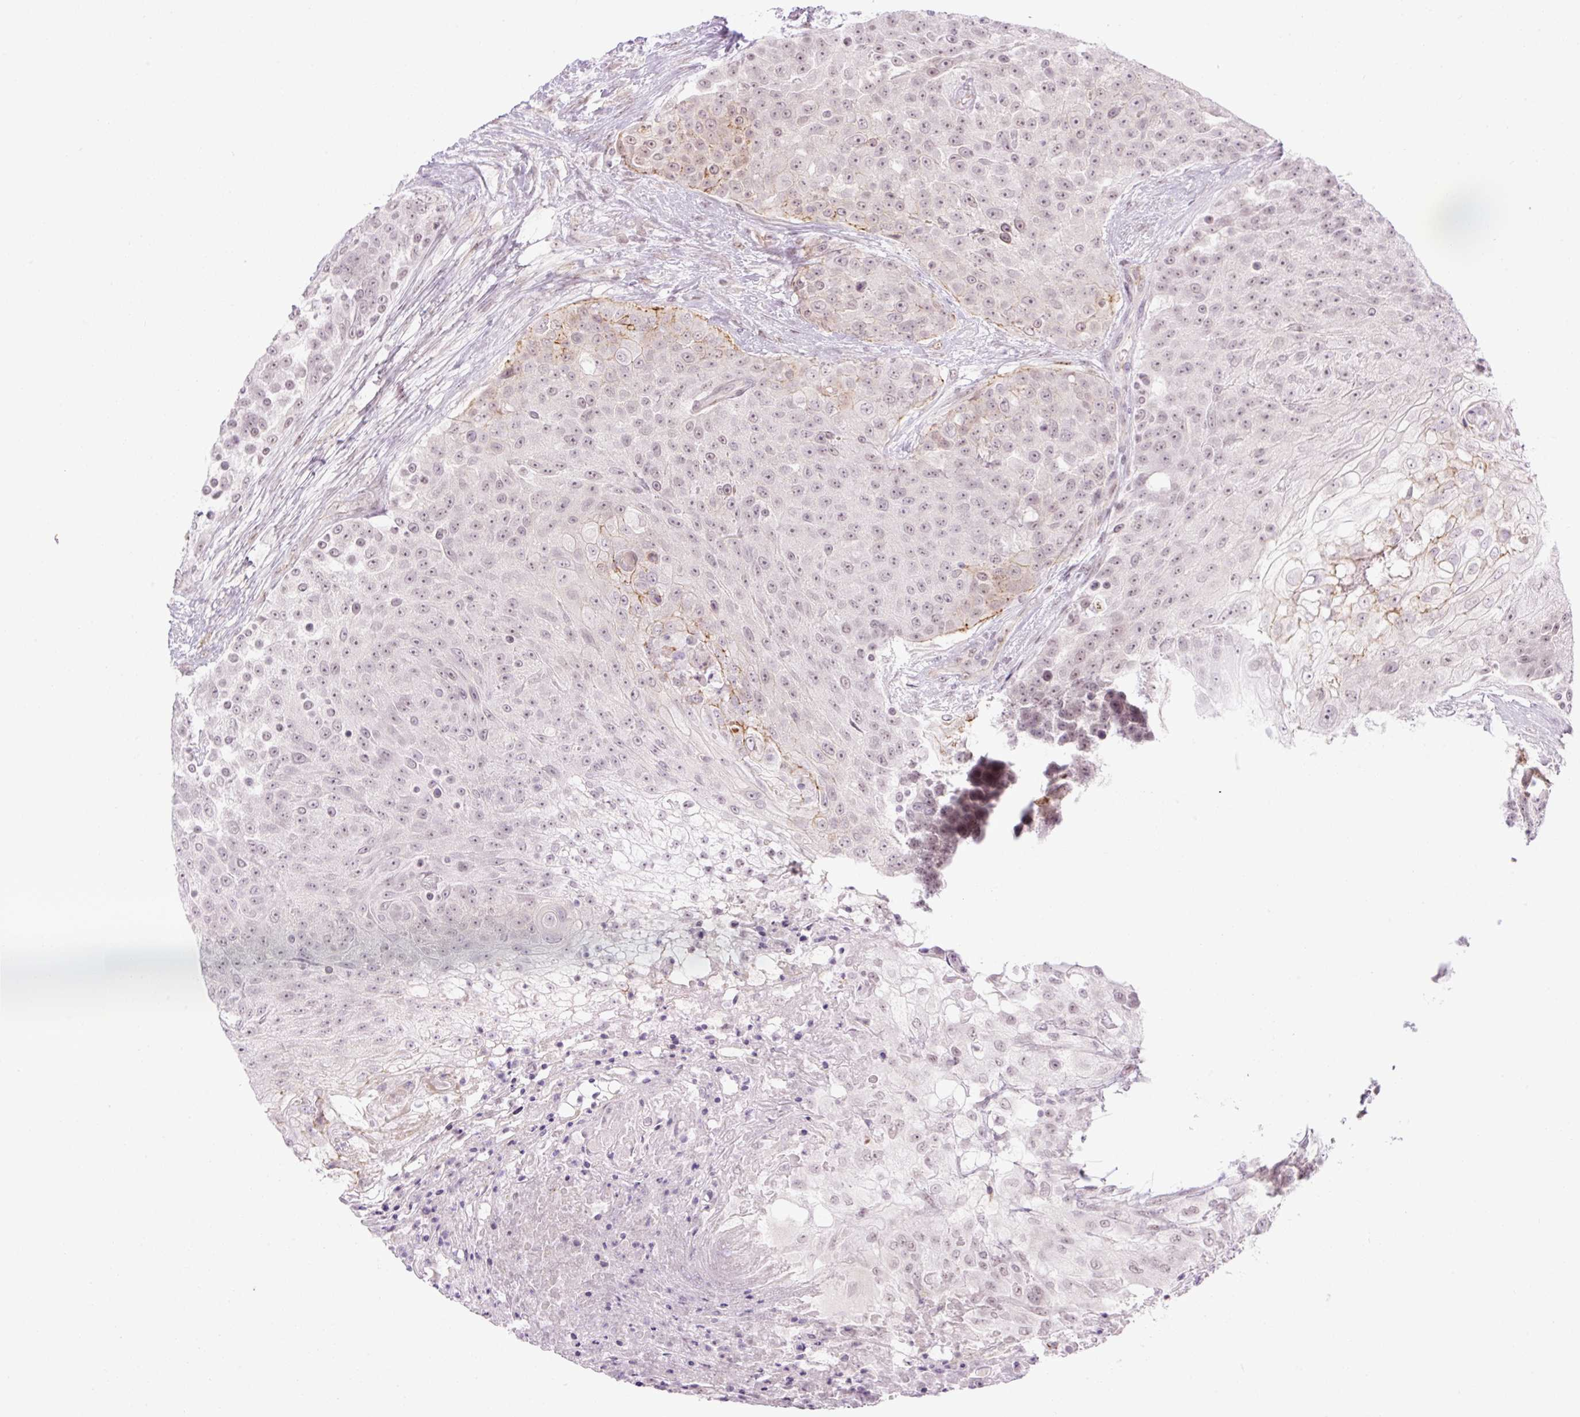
{"staining": {"intensity": "weak", "quantity": "25%-75%", "location": "nuclear"}, "tissue": "urothelial cancer", "cell_type": "Tumor cells", "image_type": "cancer", "snomed": [{"axis": "morphology", "description": "Urothelial carcinoma, High grade"}, {"axis": "topography", "description": "Urinary bladder"}], "caption": "A high-resolution photomicrograph shows immunohistochemistry (IHC) staining of urothelial carcinoma (high-grade), which reveals weak nuclear positivity in approximately 25%-75% of tumor cells. (DAB = brown stain, brightfield microscopy at high magnification).", "gene": "ICE1", "patient": {"sex": "female", "age": 63}}